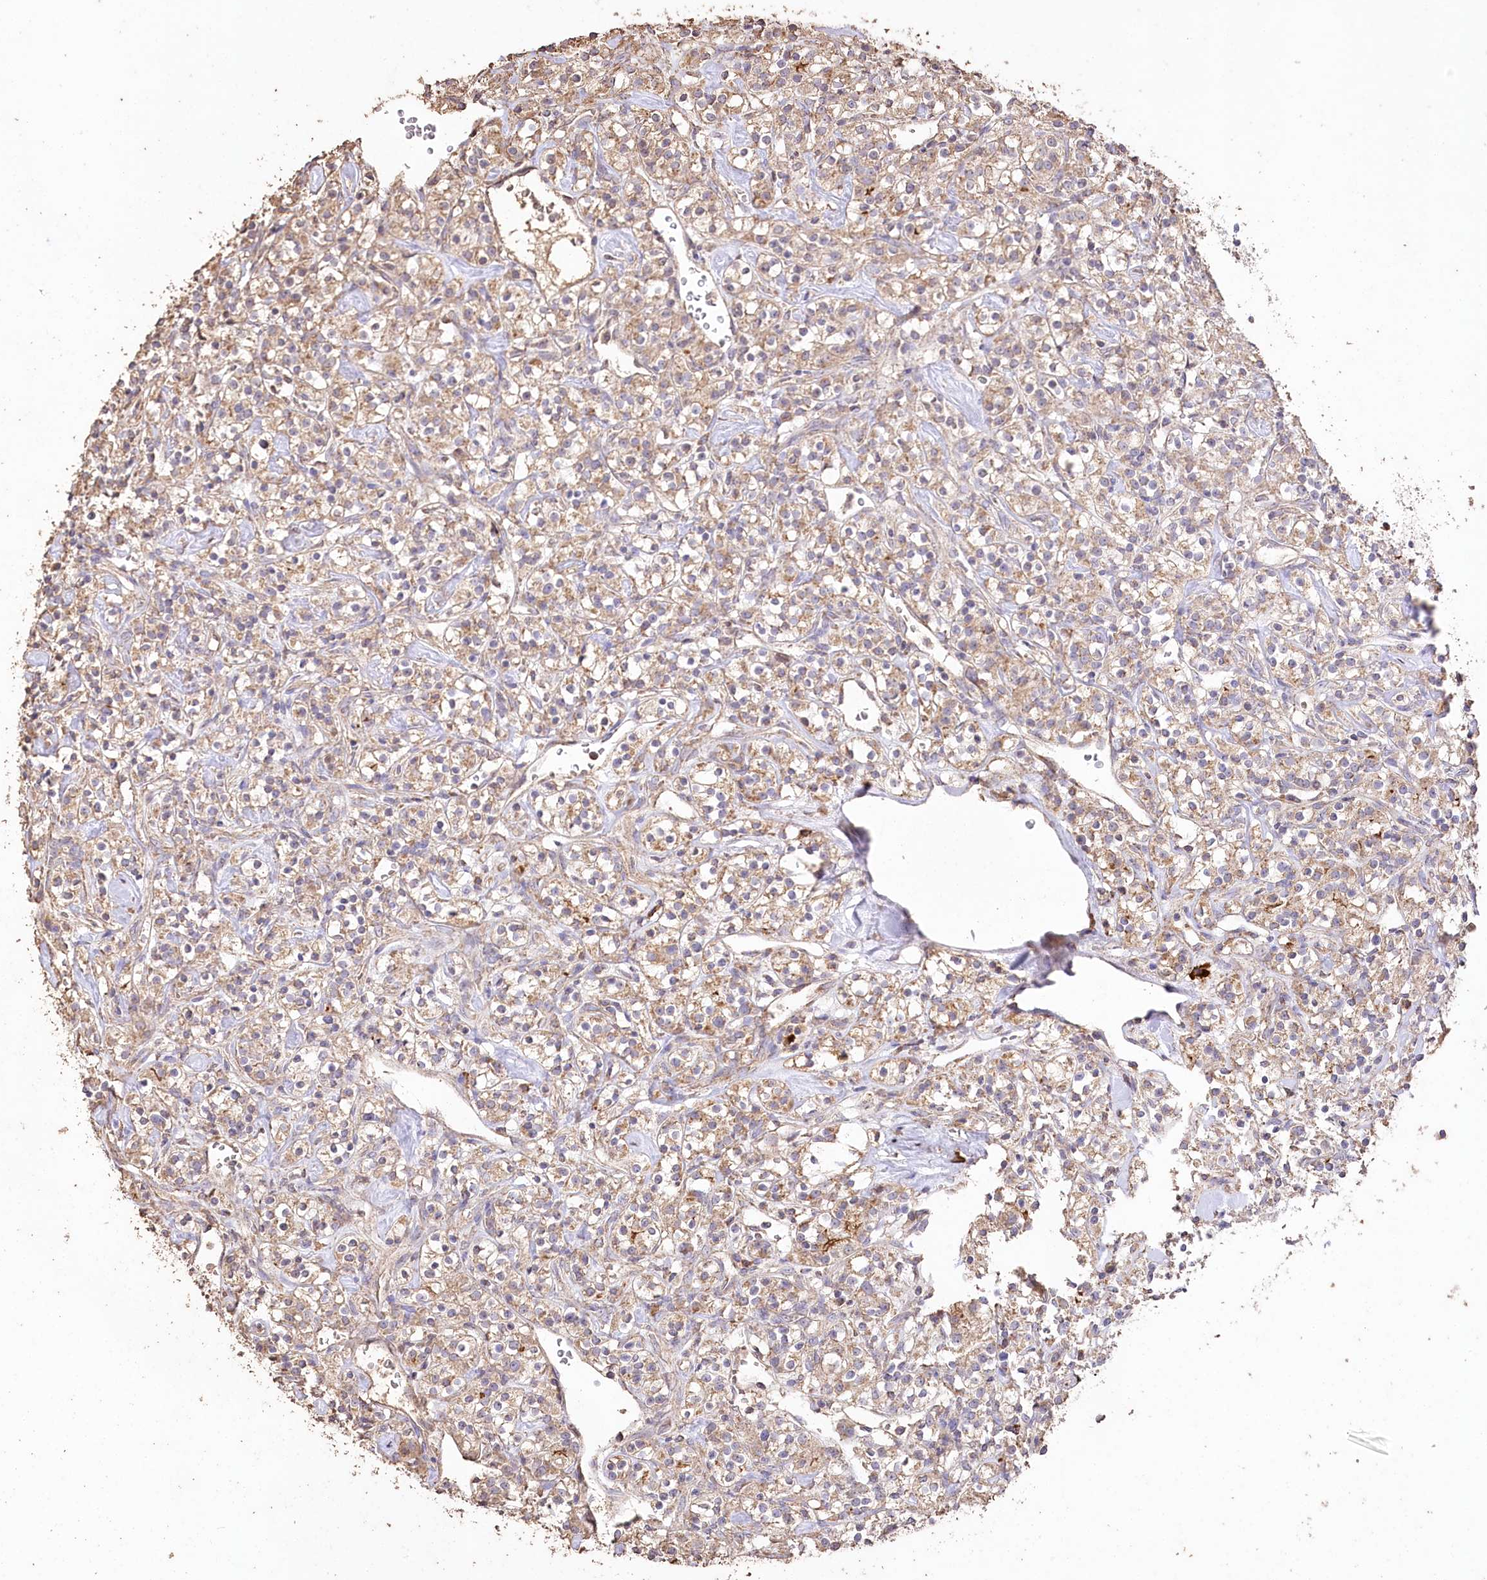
{"staining": {"intensity": "weak", "quantity": ">75%", "location": "cytoplasmic/membranous"}, "tissue": "renal cancer", "cell_type": "Tumor cells", "image_type": "cancer", "snomed": [{"axis": "morphology", "description": "Adenocarcinoma, NOS"}, {"axis": "topography", "description": "Kidney"}], "caption": "Weak cytoplasmic/membranous expression is appreciated in about >75% of tumor cells in adenocarcinoma (renal).", "gene": "IREB2", "patient": {"sex": "male", "age": 77}}